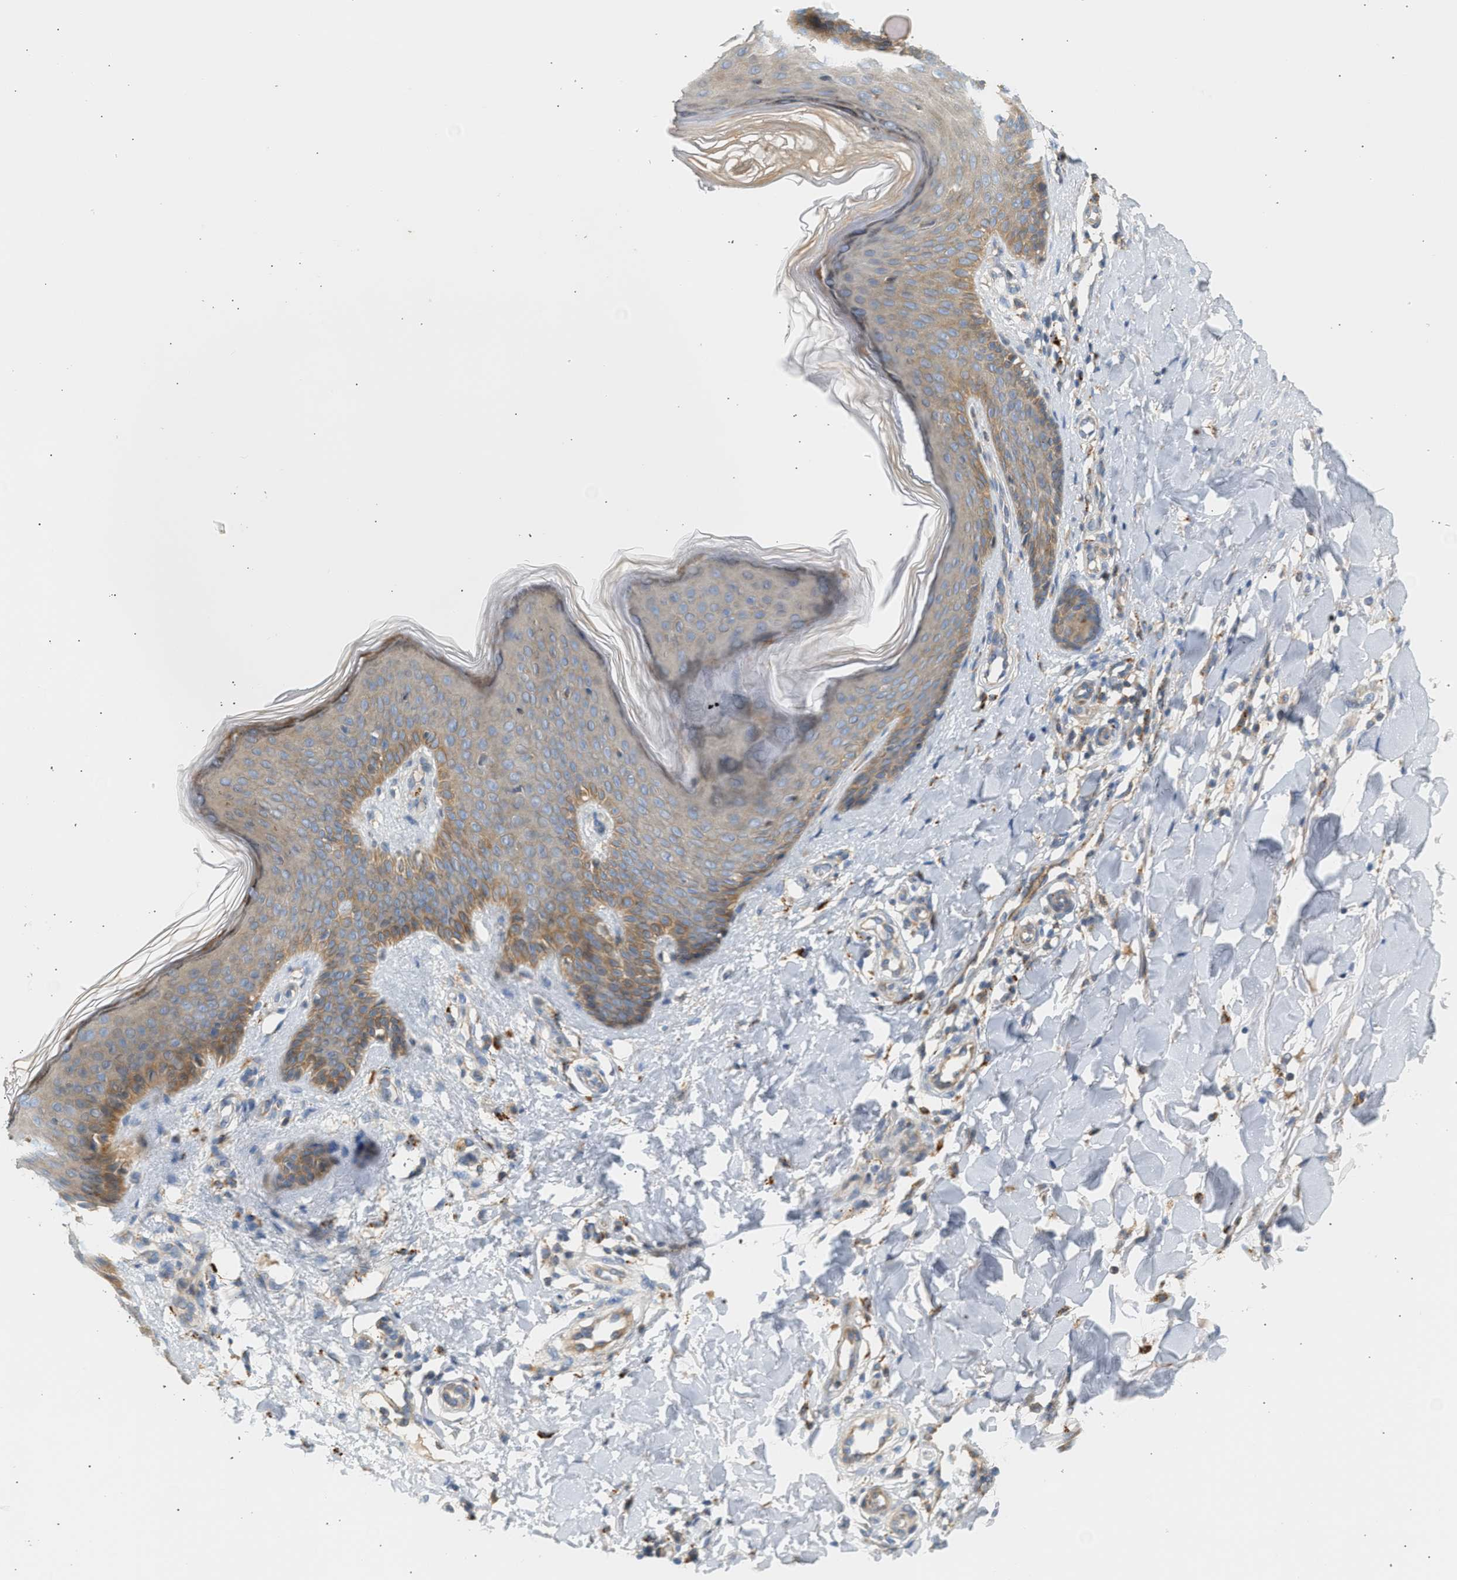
{"staining": {"intensity": "moderate", "quantity": ">75%", "location": "cytoplasmic/membranous"}, "tissue": "skin", "cell_type": "Fibroblasts", "image_type": "normal", "snomed": [{"axis": "morphology", "description": "Normal tissue, NOS"}, {"axis": "topography", "description": "Skin"}], "caption": "Brown immunohistochemical staining in normal skin displays moderate cytoplasmic/membranous expression in about >75% of fibroblasts. Immunohistochemistry (ihc) stains the protein of interest in brown and the nuclei are stained blue.", "gene": "ENTHD1", "patient": {"sex": "male", "age": 41}}